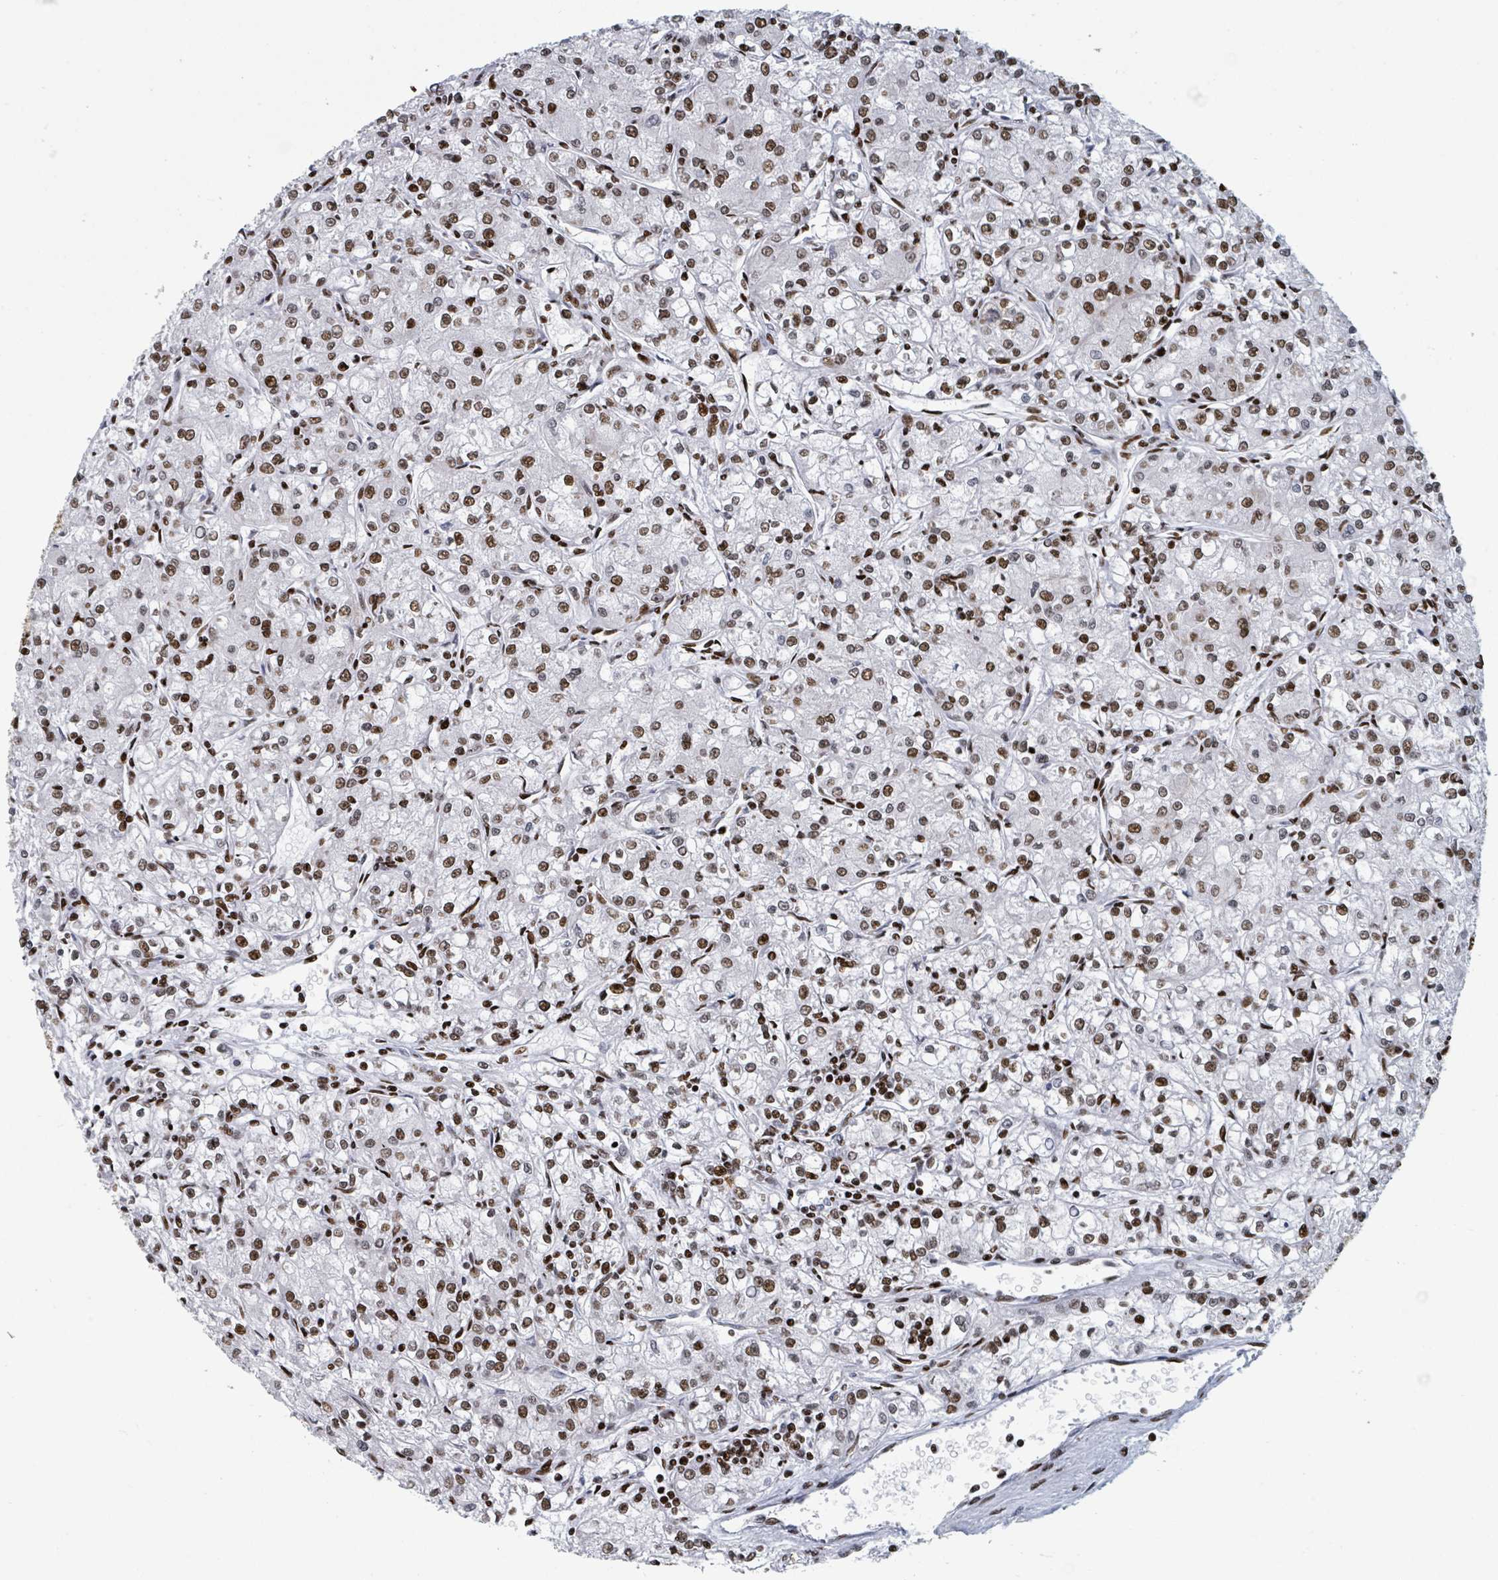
{"staining": {"intensity": "moderate", "quantity": ">75%", "location": "nuclear"}, "tissue": "renal cancer", "cell_type": "Tumor cells", "image_type": "cancer", "snomed": [{"axis": "morphology", "description": "Adenocarcinoma, NOS"}, {"axis": "topography", "description": "Kidney"}], "caption": "There is medium levels of moderate nuclear expression in tumor cells of adenocarcinoma (renal), as demonstrated by immunohistochemical staining (brown color).", "gene": "DHX16", "patient": {"sex": "female", "age": 59}}